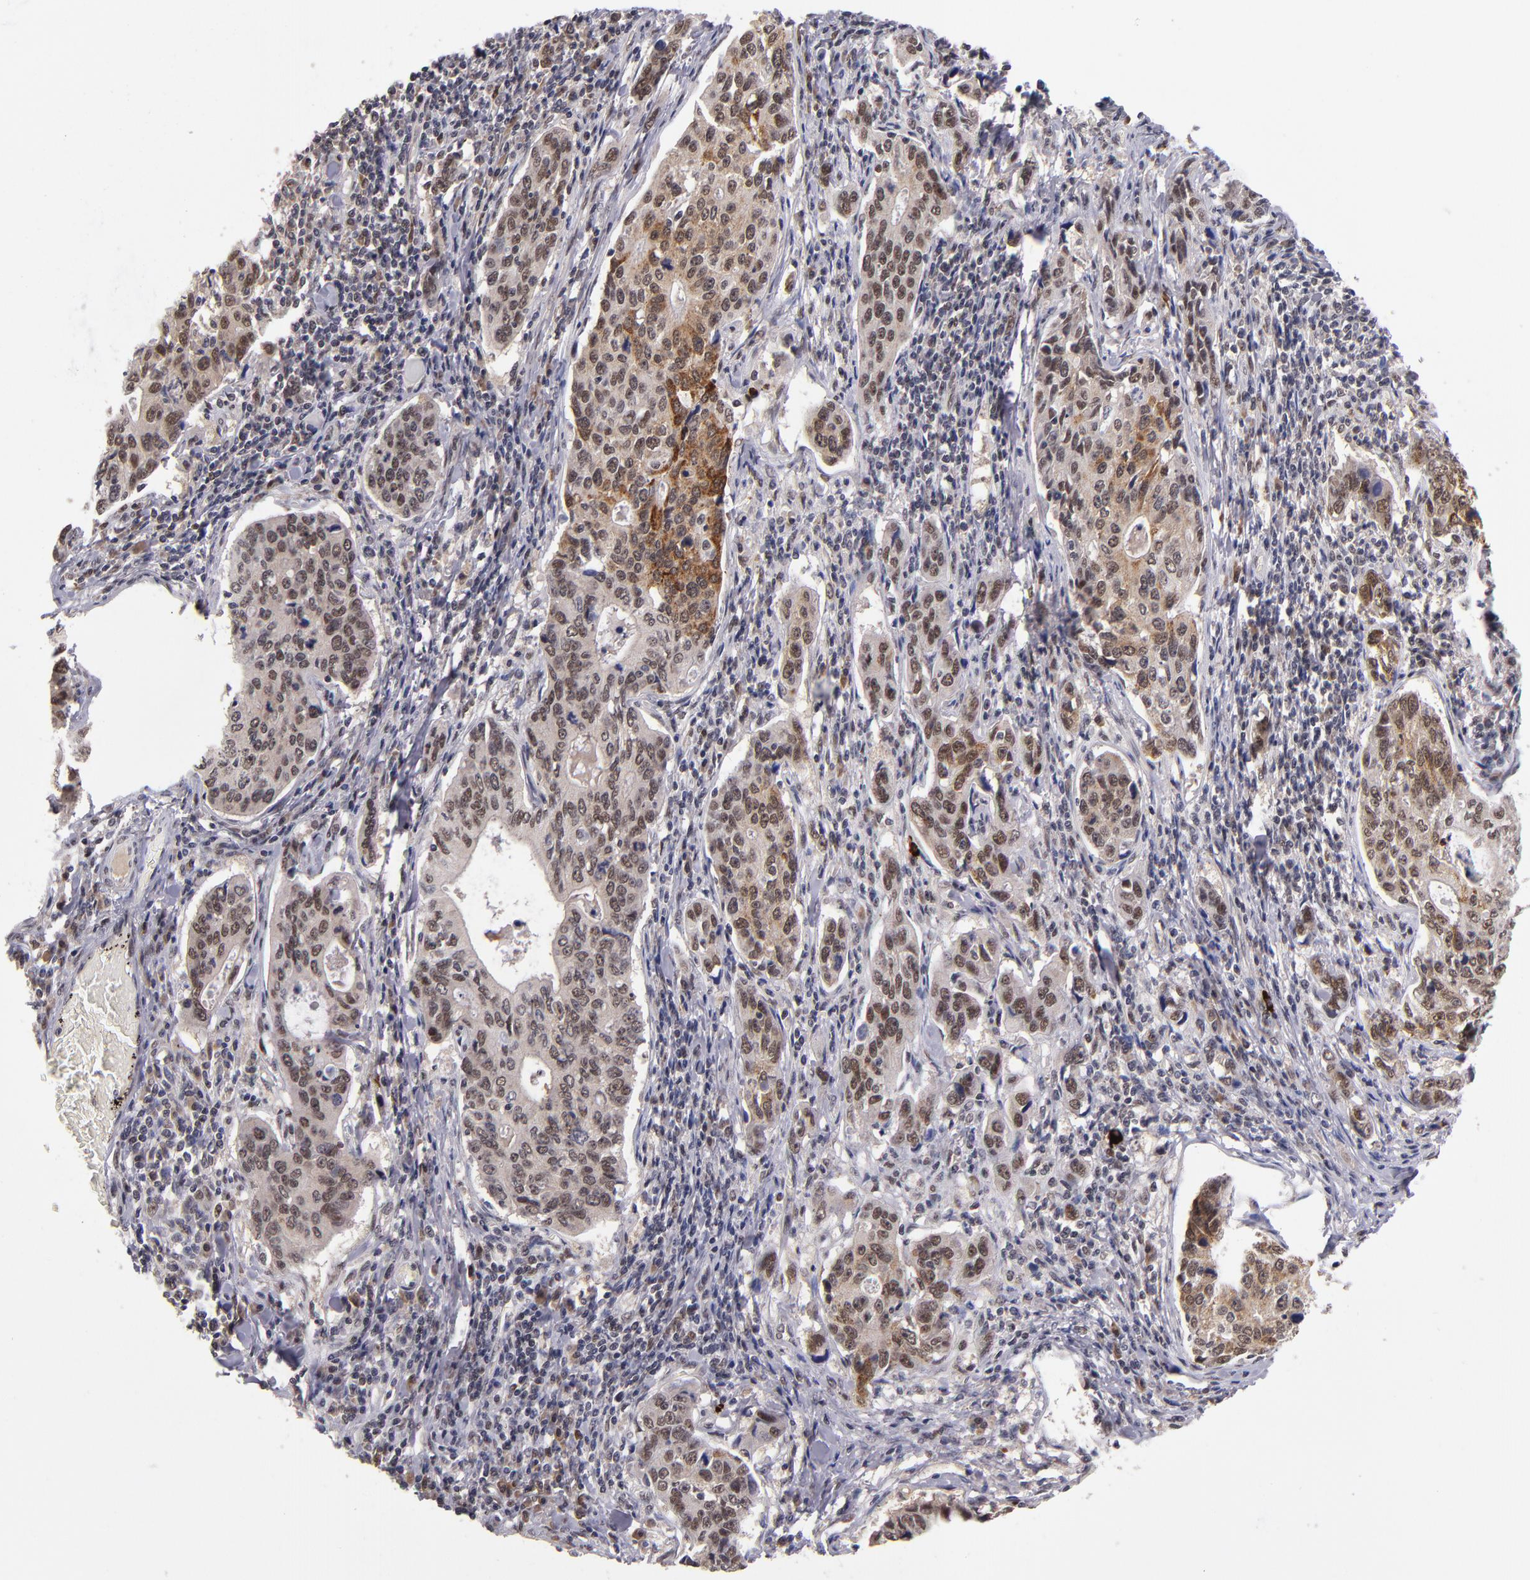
{"staining": {"intensity": "moderate", "quantity": ">75%", "location": "cytoplasmic/membranous,nuclear"}, "tissue": "stomach cancer", "cell_type": "Tumor cells", "image_type": "cancer", "snomed": [{"axis": "morphology", "description": "Adenocarcinoma, NOS"}, {"axis": "topography", "description": "Esophagus"}, {"axis": "topography", "description": "Stomach"}], "caption": "Immunohistochemical staining of human stomach cancer displays medium levels of moderate cytoplasmic/membranous and nuclear expression in about >75% of tumor cells.", "gene": "EP300", "patient": {"sex": "male", "age": 74}}